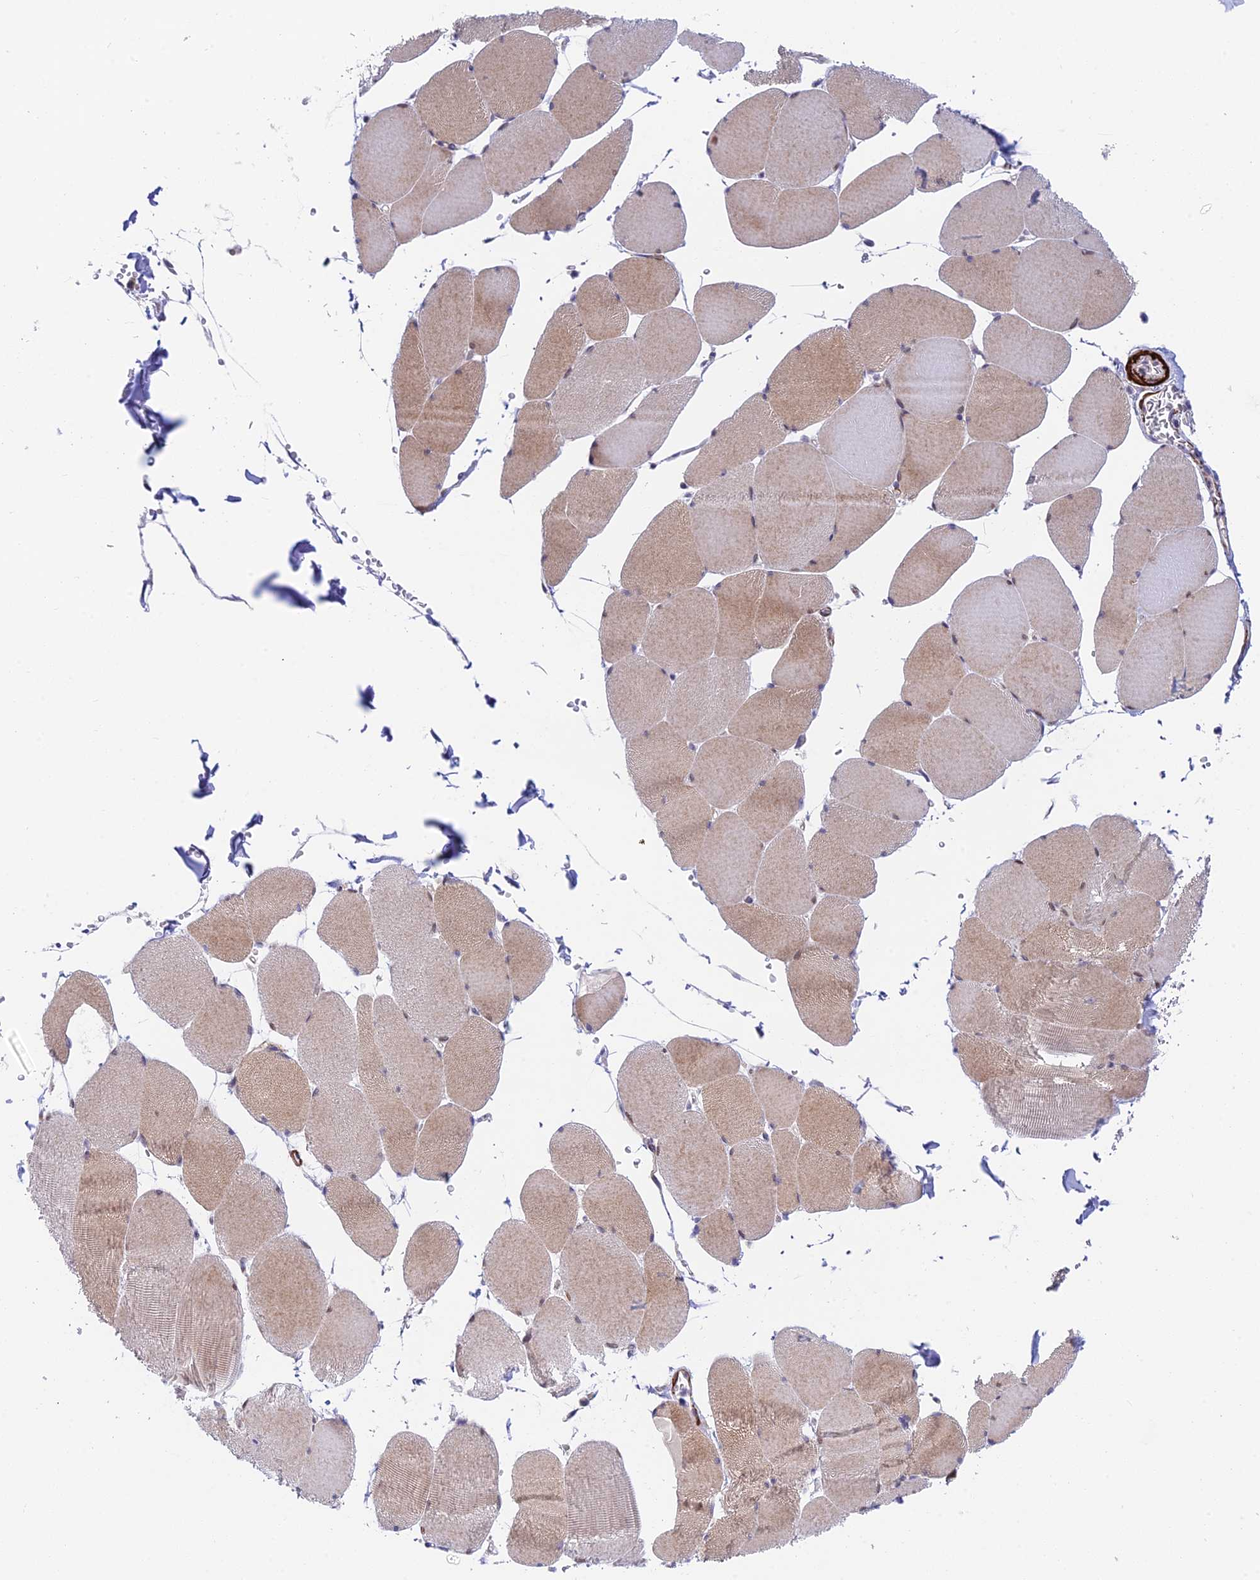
{"staining": {"intensity": "moderate", "quantity": "25%-75%", "location": "cytoplasmic/membranous"}, "tissue": "skeletal muscle", "cell_type": "Myocytes", "image_type": "normal", "snomed": [{"axis": "morphology", "description": "Normal tissue, NOS"}, {"axis": "topography", "description": "Skeletal muscle"}, {"axis": "topography", "description": "Head-Neck"}], "caption": "IHC micrograph of benign skeletal muscle: skeletal muscle stained using IHC exhibits medium levels of moderate protein expression localized specifically in the cytoplasmic/membranous of myocytes, appearing as a cytoplasmic/membranous brown color.", "gene": "ANKRD50", "patient": {"sex": "male", "age": 66}}